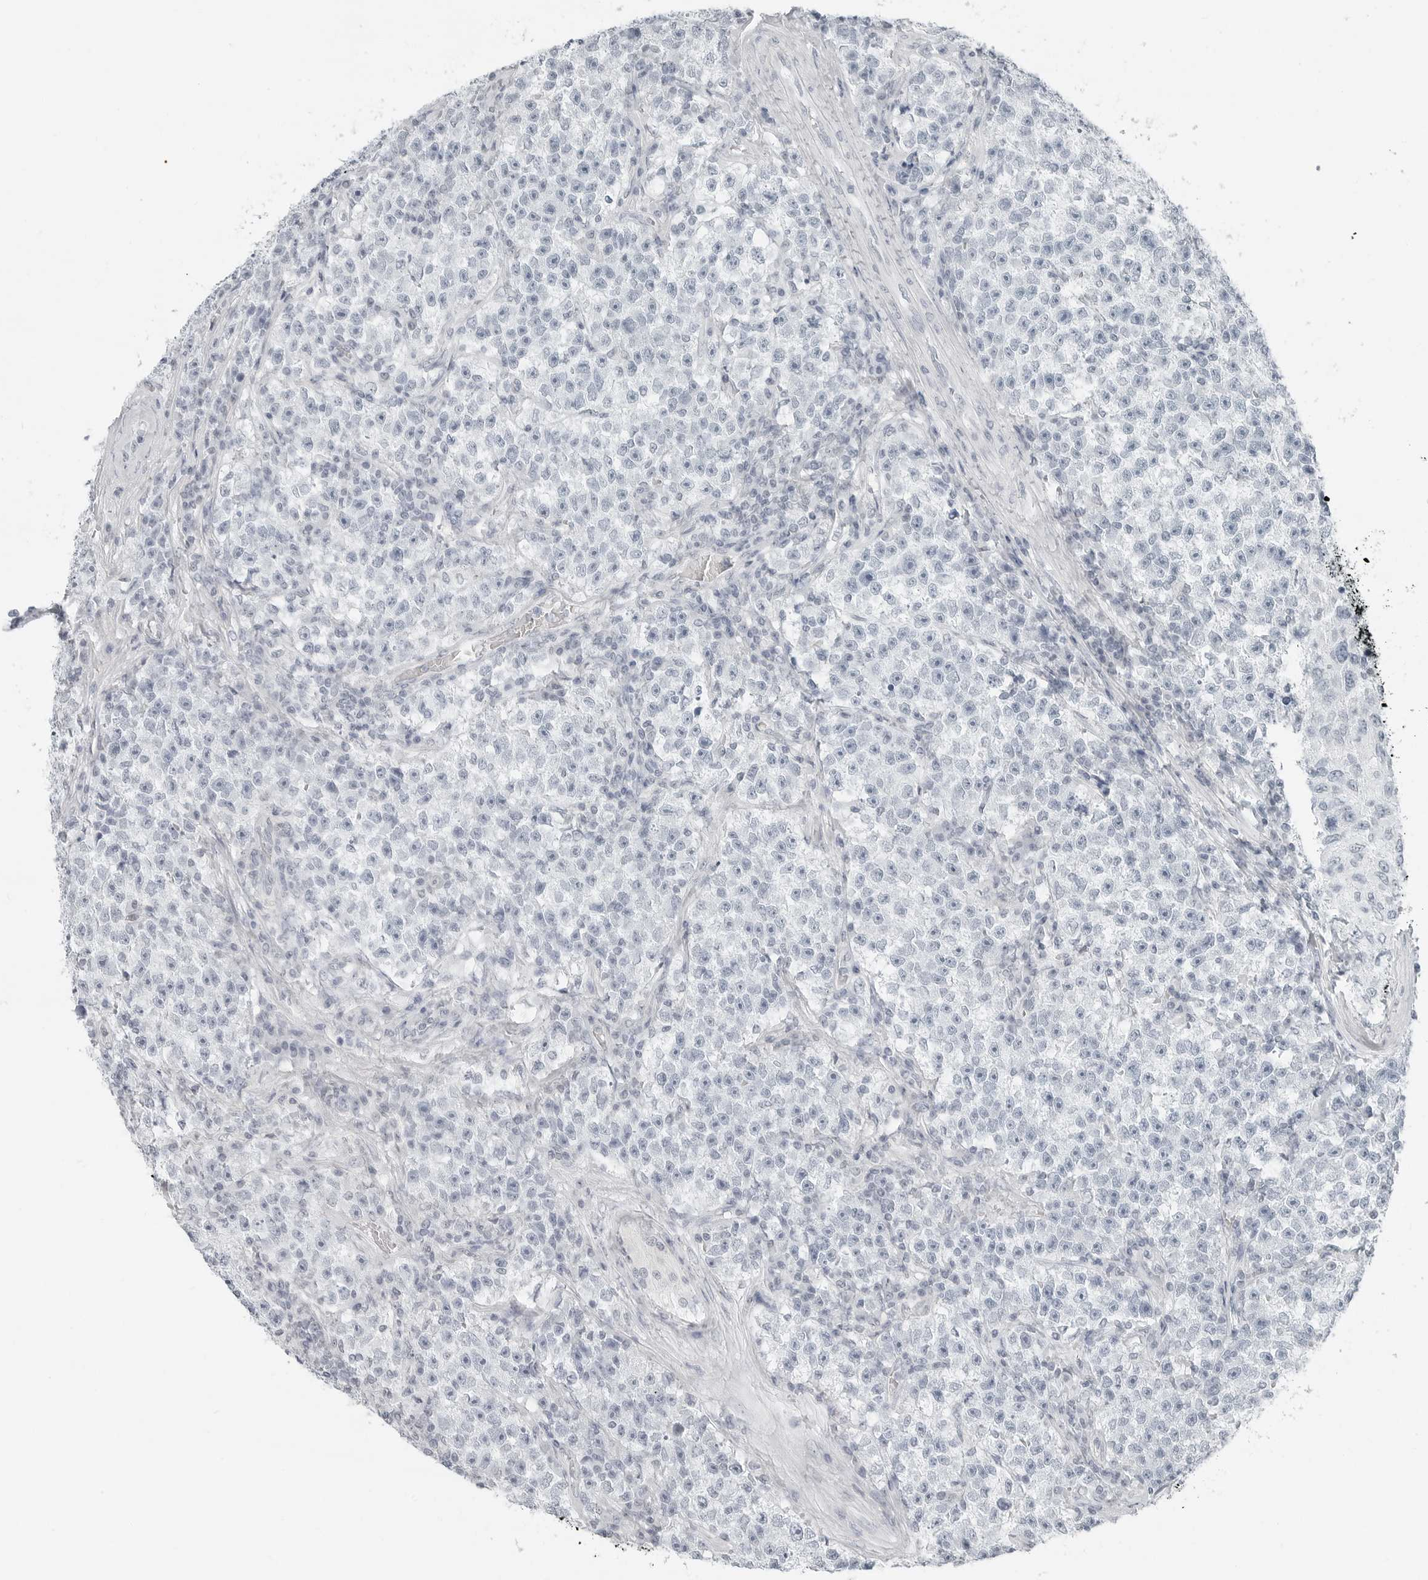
{"staining": {"intensity": "negative", "quantity": "none", "location": "none"}, "tissue": "testis cancer", "cell_type": "Tumor cells", "image_type": "cancer", "snomed": [{"axis": "morphology", "description": "Seminoma, NOS"}, {"axis": "topography", "description": "Testis"}], "caption": "This photomicrograph is of testis seminoma stained with IHC to label a protein in brown with the nuclei are counter-stained blue. There is no expression in tumor cells.", "gene": "XIRP1", "patient": {"sex": "male", "age": 22}}